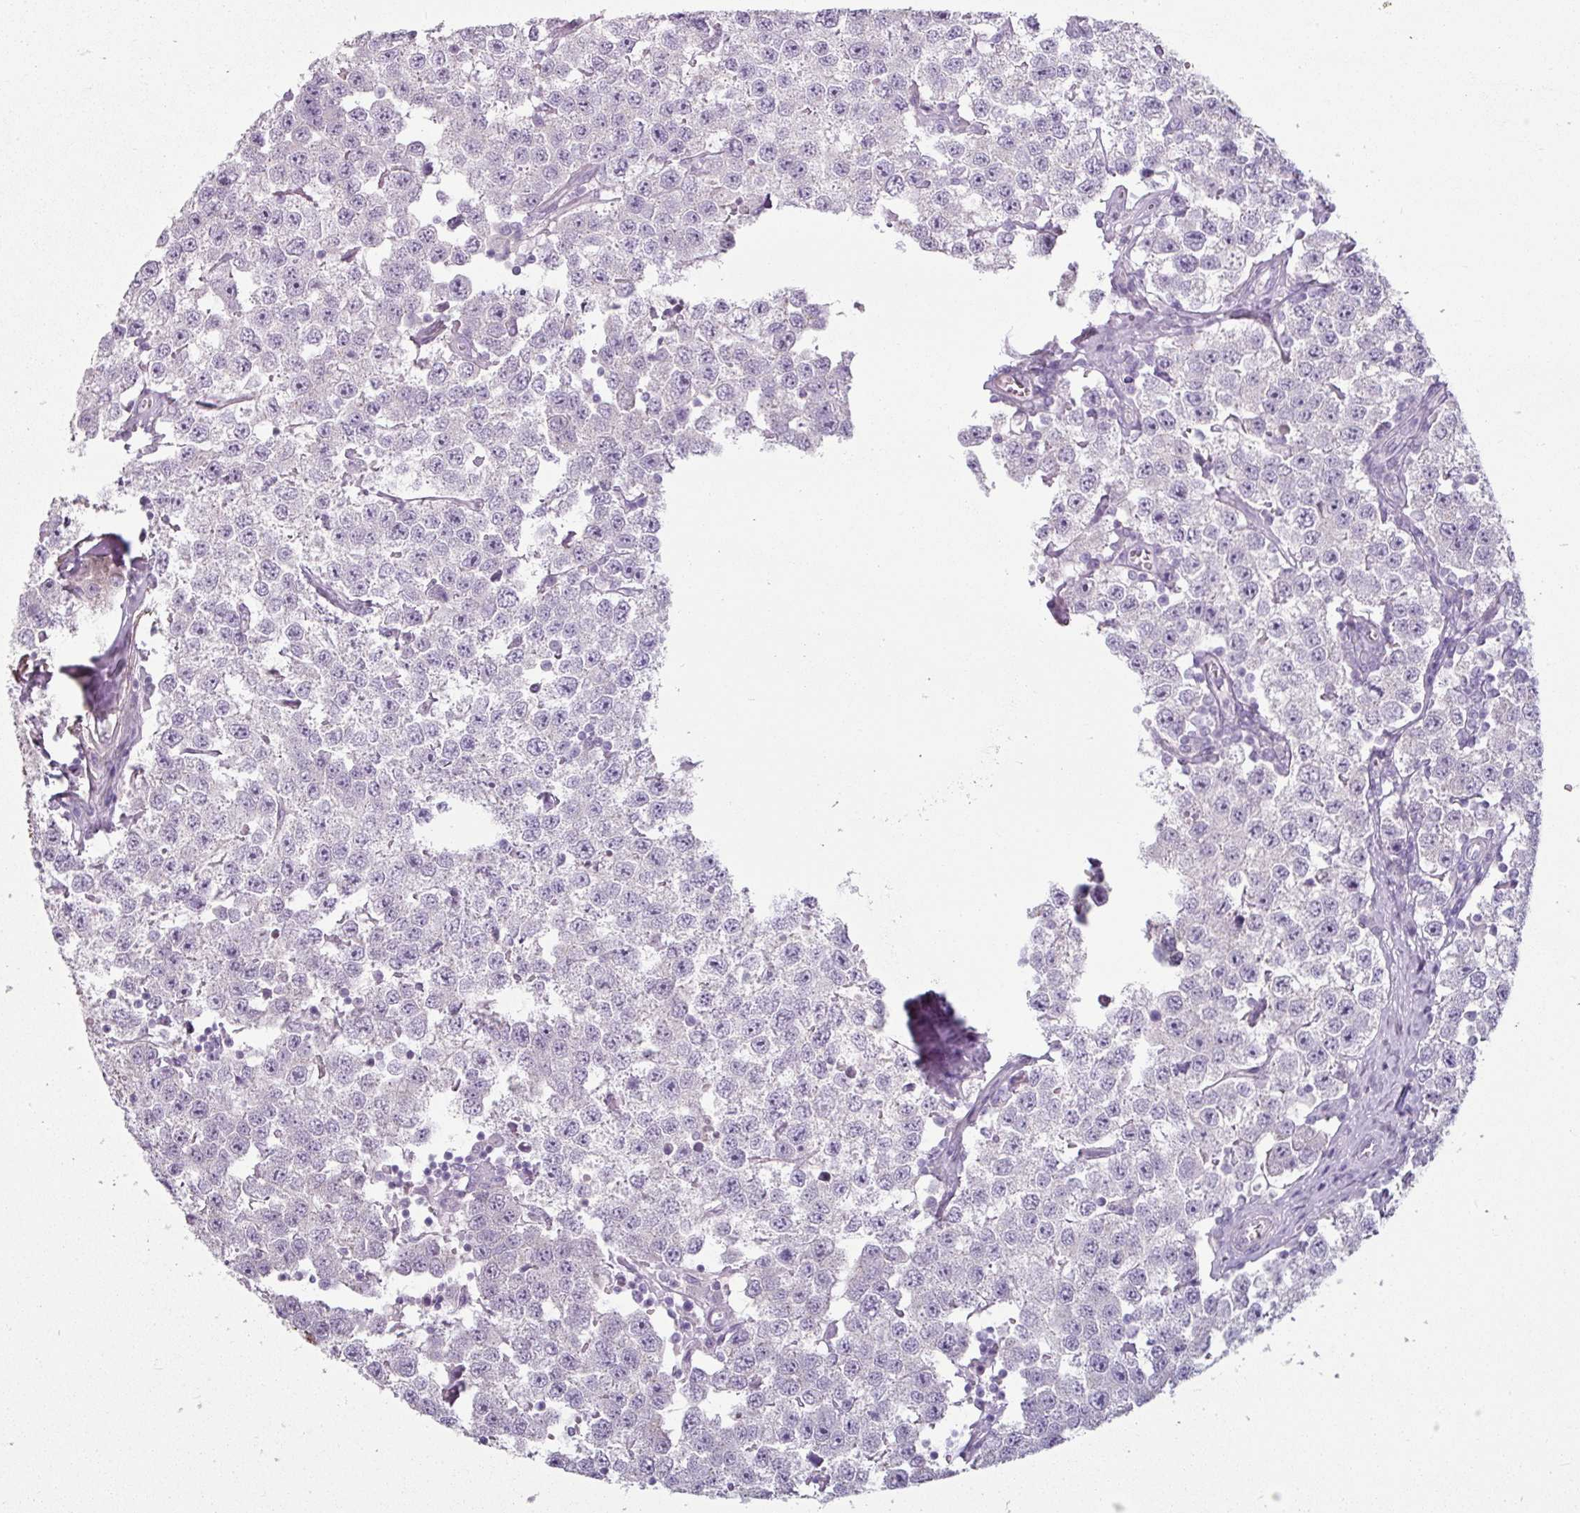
{"staining": {"intensity": "negative", "quantity": "none", "location": "none"}, "tissue": "testis cancer", "cell_type": "Tumor cells", "image_type": "cancer", "snomed": [{"axis": "morphology", "description": "Seminoma, NOS"}, {"axis": "topography", "description": "Testis"}], "caption": "Testis cancer (seminoma) was stained to show a protein in brown. There is no significant positivity in tumor cells.", "gene": "MTMR14", "patient": {"sex": "male", "age": 34}}